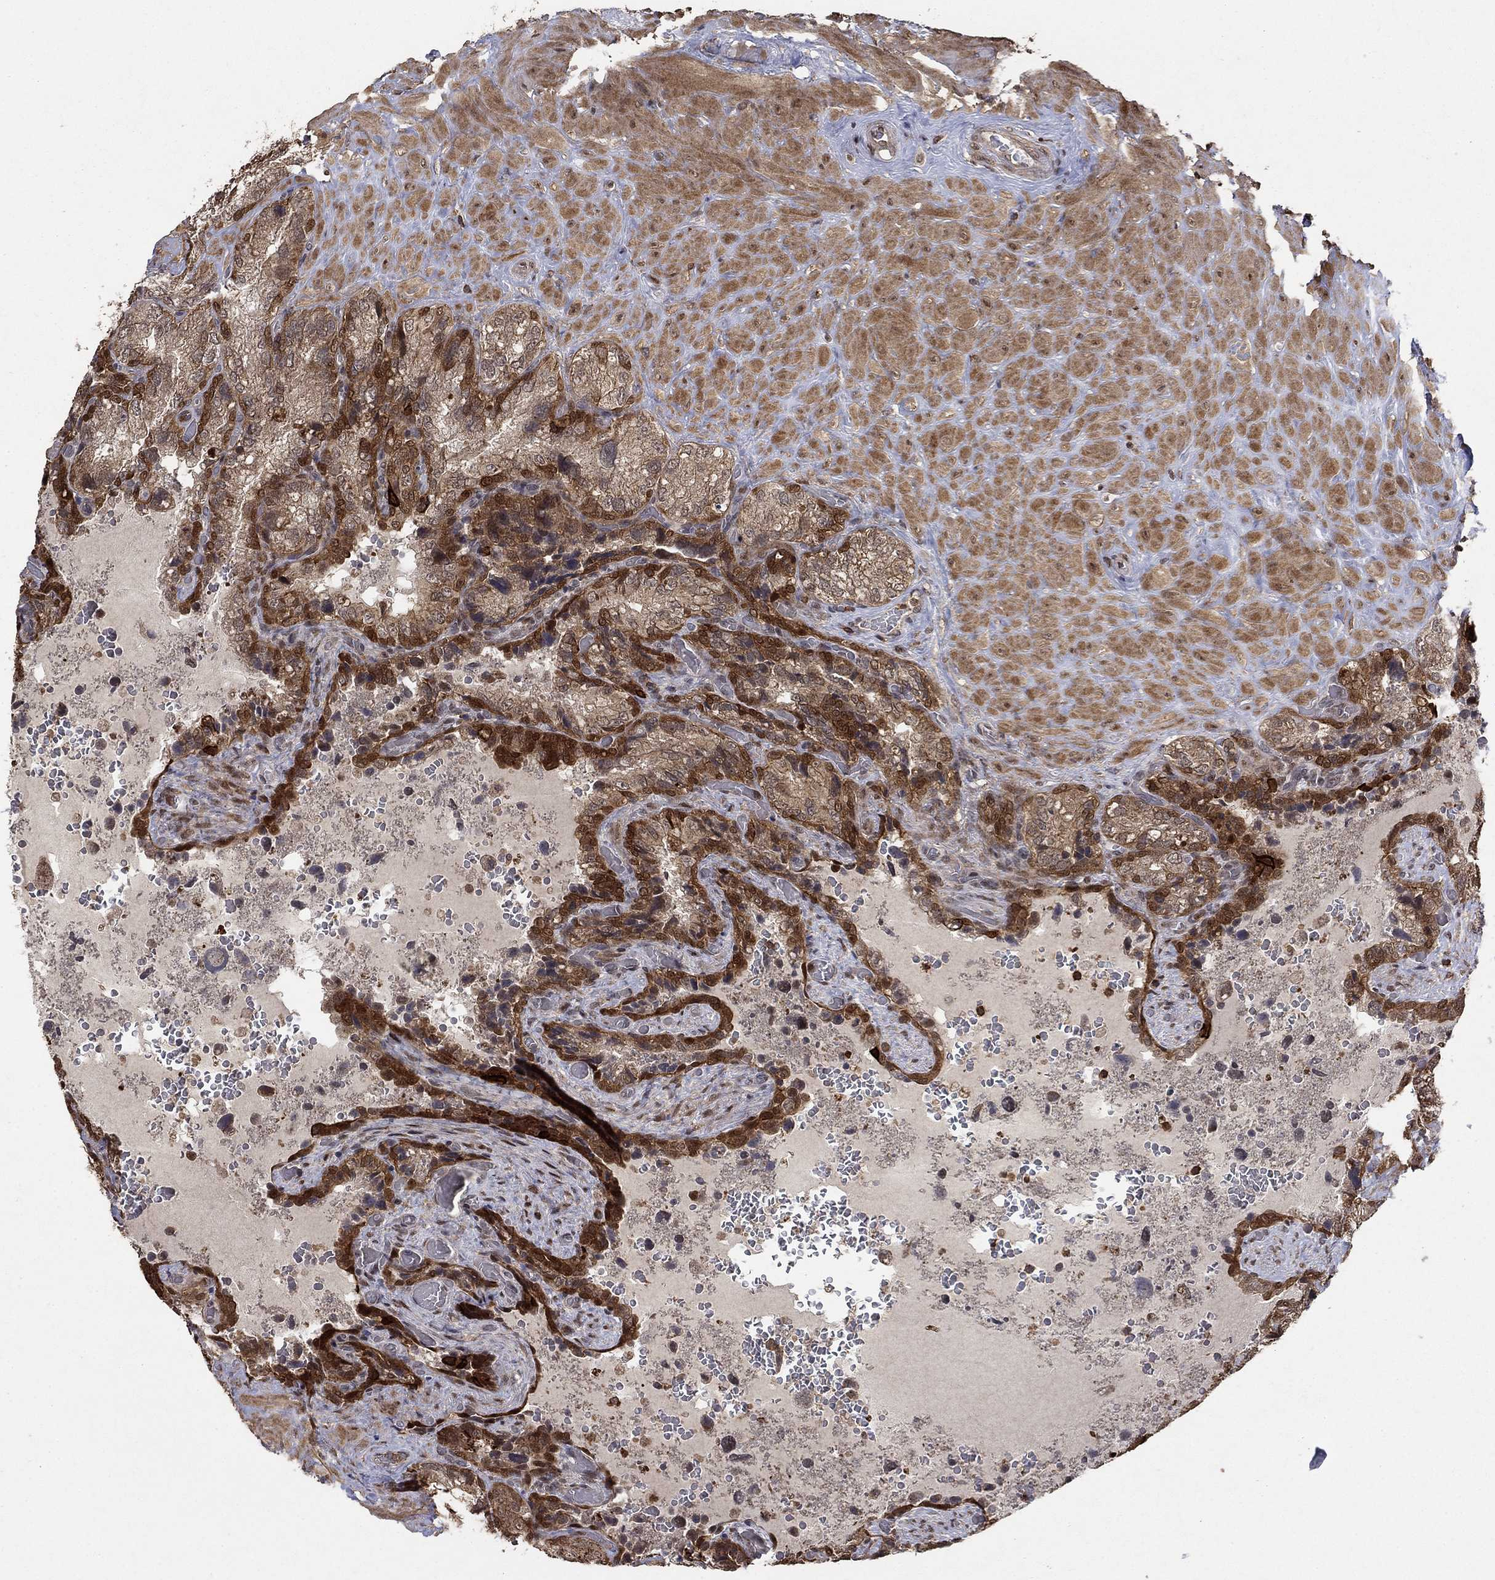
{"staining": {"intensity": "strong", "quantity": "<25%", "location": "cytoplasmic/membranous,nuclear"}, "tissue": "prostate cancer", "cell_type": "Tumor cells", "image_type": "cancer", "snomed": [{"axis": "morphology", "description": "Adenocarcinoma, NOS"}, {"axis": "topography", "description": "Prostate and seminal vesicle, NOS"}], "caption": "Protein staining by immunohistochemistry (IHC) demonstrates strong cytoplasmic/membranous and nuclear positivity in about <25% of tumor cells in adenocarcinoma (prostate).", "gene": "CCDC66", "patient": {"sex": "male", "age": 62}}